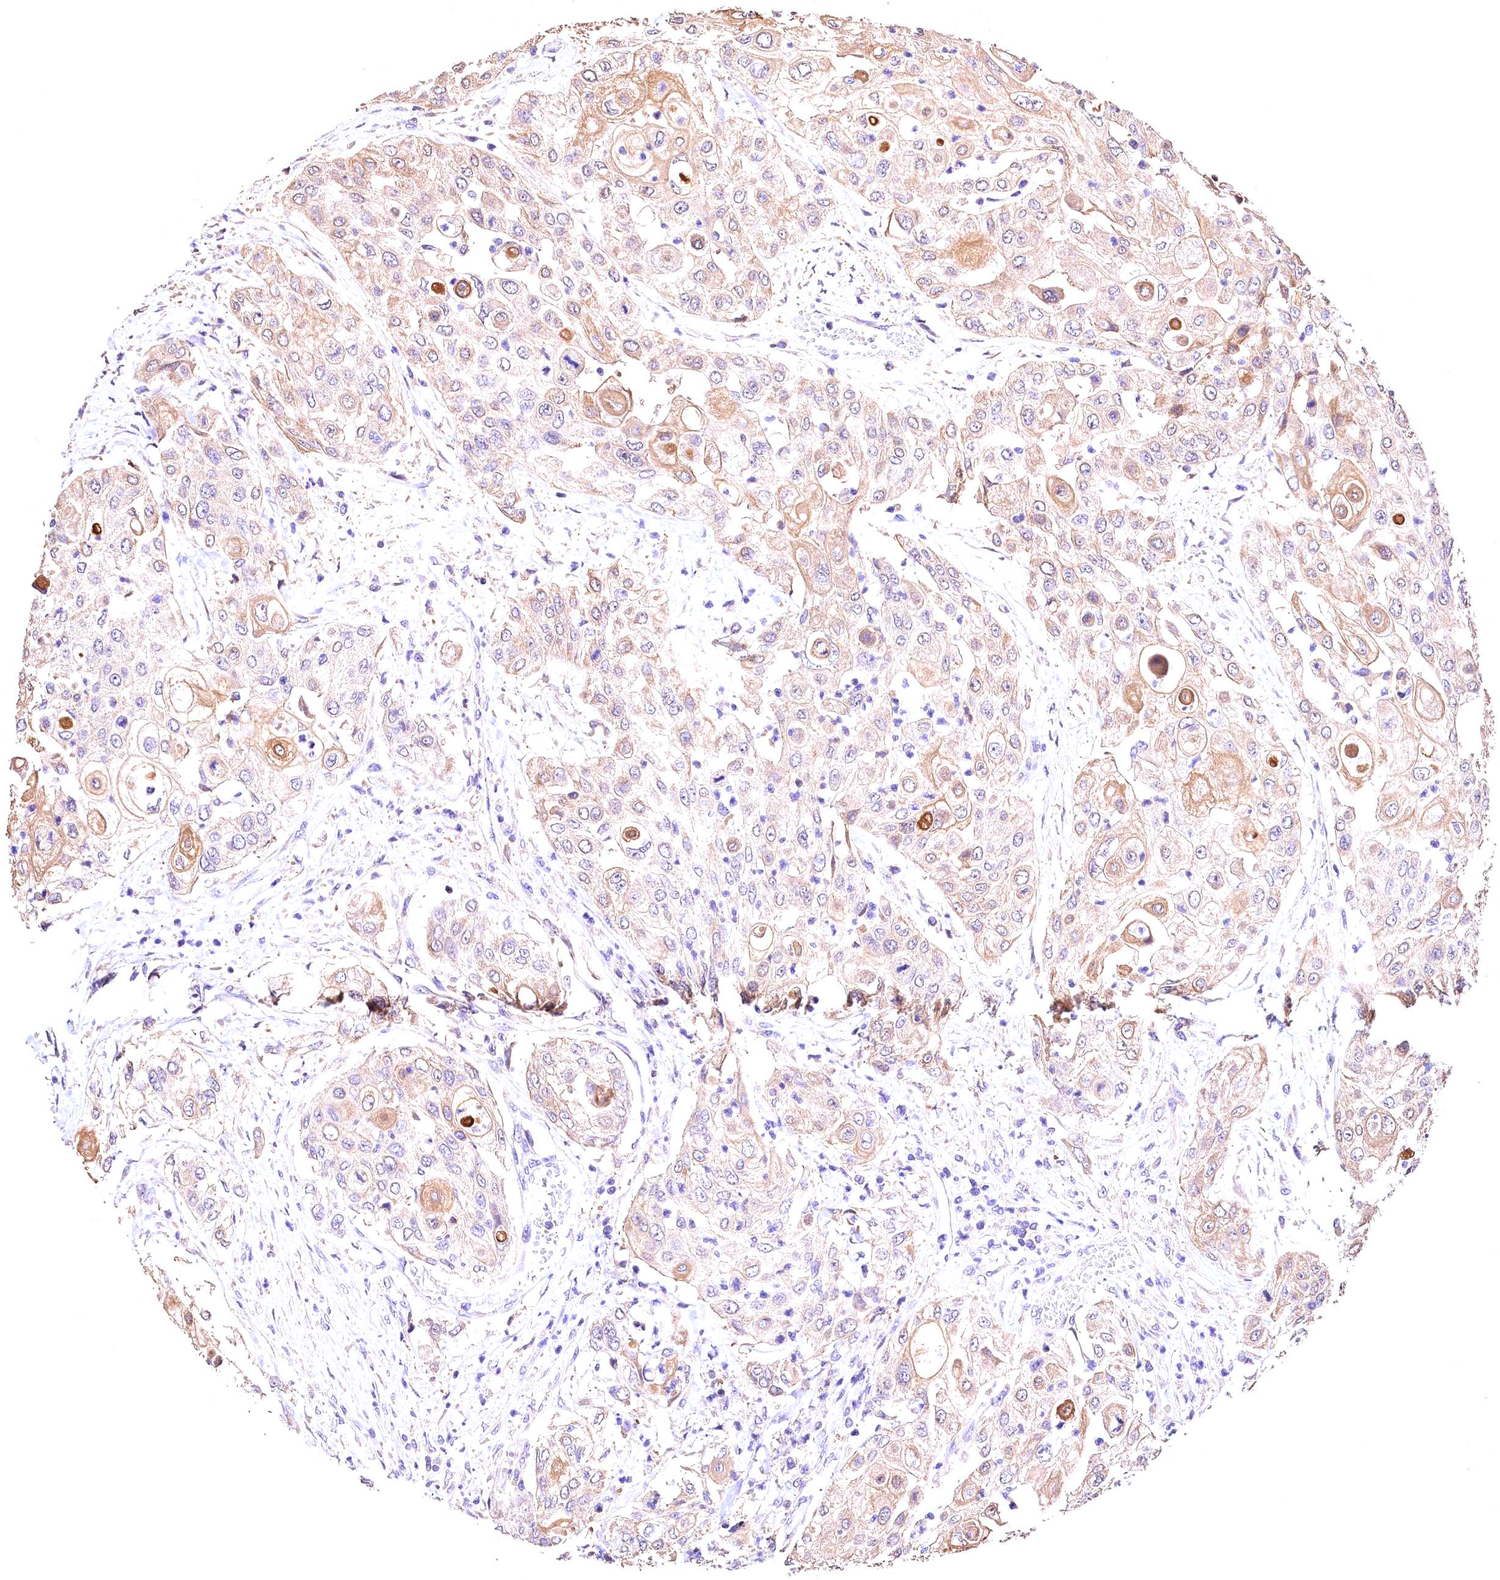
{"staining": {"intensity": "moderate", "quantity": "25%-75%", "location": "cytoplasmic/membranous"}, "tissue": "urothelial cancer", "cell_type": "Tumor cells", "image_type": "cancer", "snomed": [{"axis": "morphology", "description": "Urothelial carcinoma, High grade"}, {"axis": "topography", "description": "Urinary bladder"}], "caption": "Protein staining by immunohistochemistry exhibits moderate cytoplasmic/membranous positivity in approximately 25%-75% of tumor cells in urothelial cancer.", "gene": "OAS3", "patient": {"sex": "female", "age": 79}}